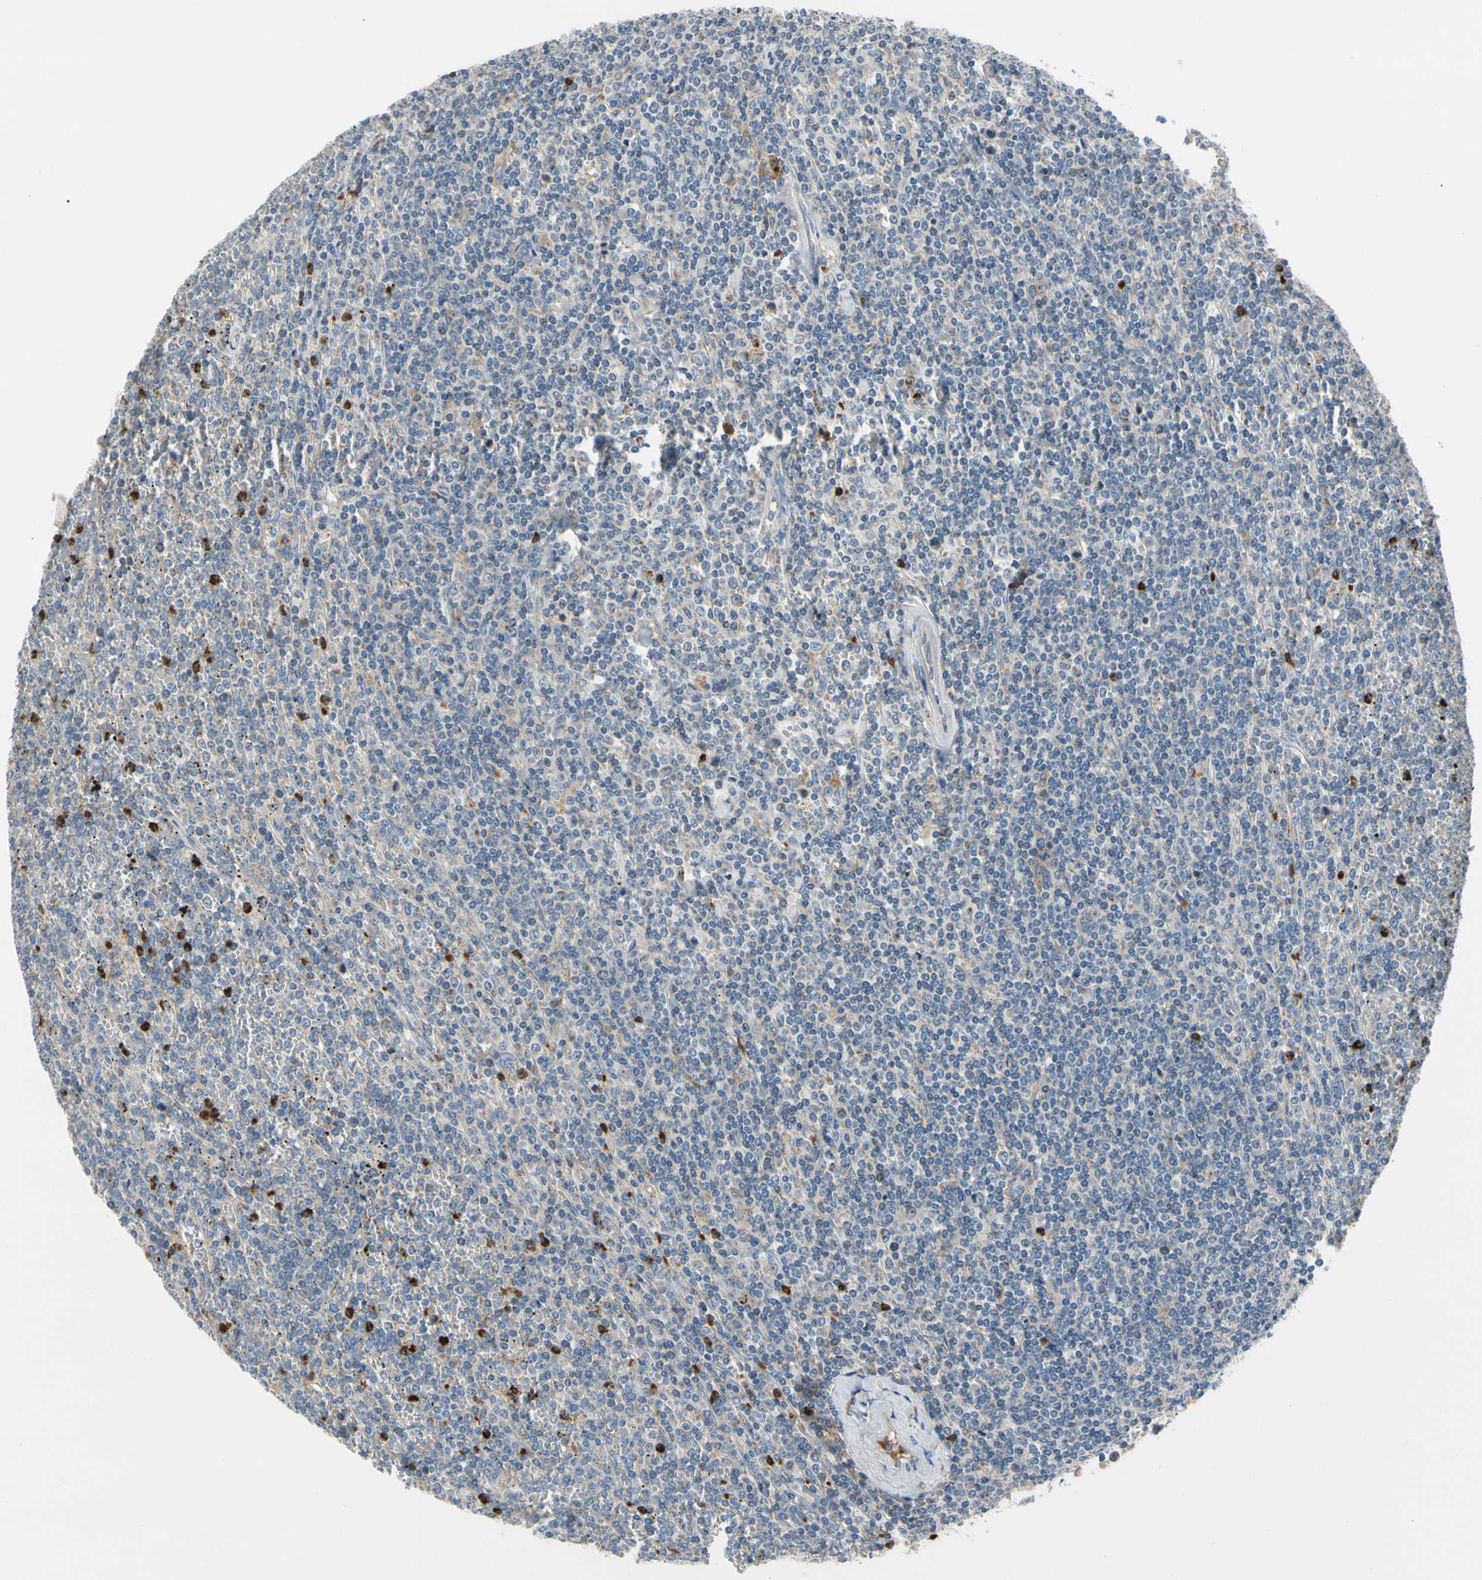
{"staining": {"intensity": "negative", "quantity": "none", "location": "none"}, "tissue": "lymphoma", "cell_type": "Tumor cells", "image_type": "cancer", "snomed": [{"axis": "morphology", "description": "Malignant lymphoma, non-Hodgkin's type, Low grade"}, {"axis": "topography", "description": "Spleen"}], "caption": "The image demonstrates no staining of tumor cells in lymphoma.", "gene": "HJURP", "patient": {"sex": "female", "age": 19}}